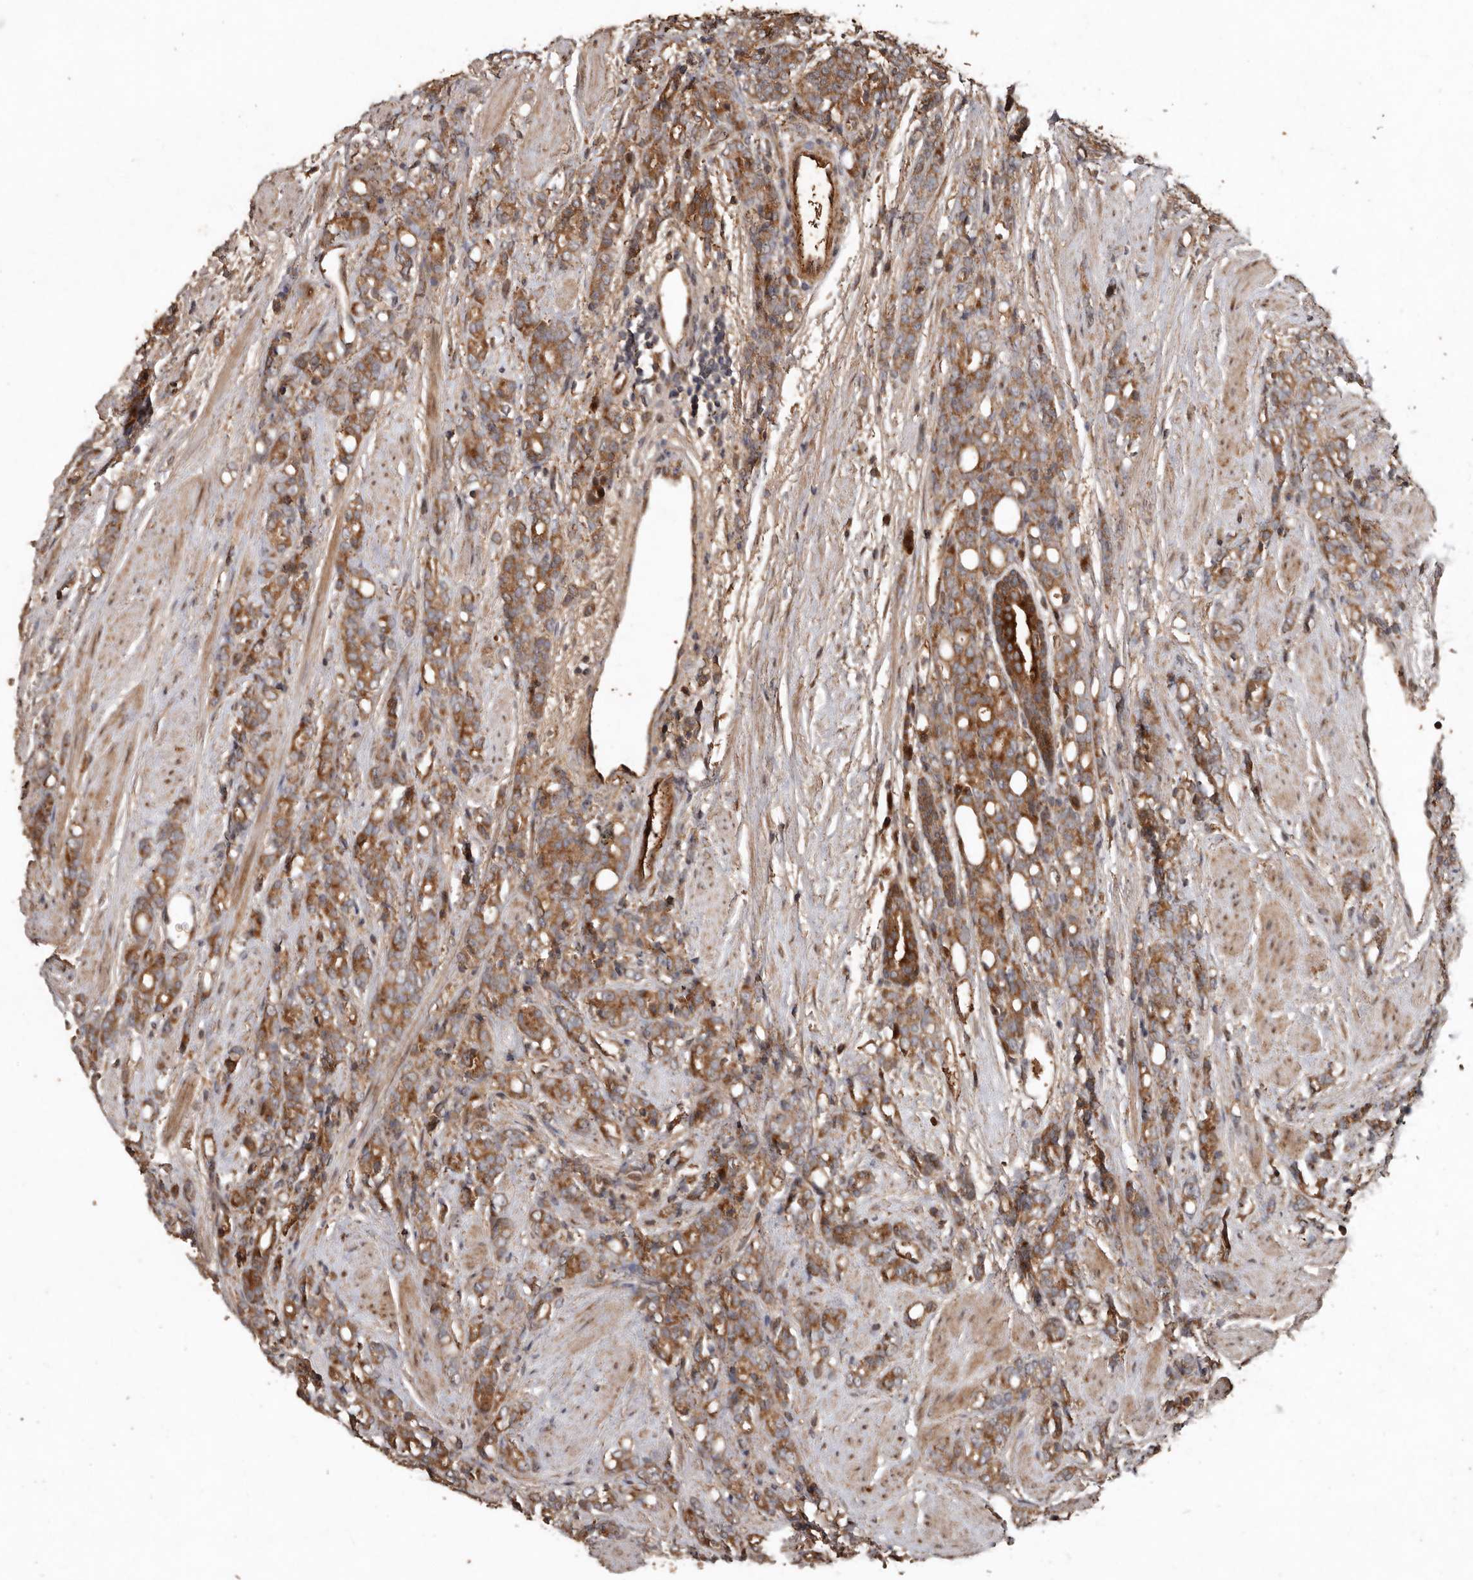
{"staining": {"intensity": "moderate", "quantity": ">75%", "location": "cytoplasmic/membranous"}, "tissue": "prostate cancer", "cell_type": "Tumor cells", "image_type": "cancer", "snomed": [{"axis": "morphology", "description": "Adenocarcinoma, High grade"}, {"axis": "topography", "description": "Prostate"}], "caption": "Human adenocarcinoma (high-grade) (prostate) stained for a protein (brown) displays moderate cytoplasmic/membranous positive staining in about >75% of tumor cells.", "gene": "RANBP17", "patient": {"sex": "male", "age": 62}}